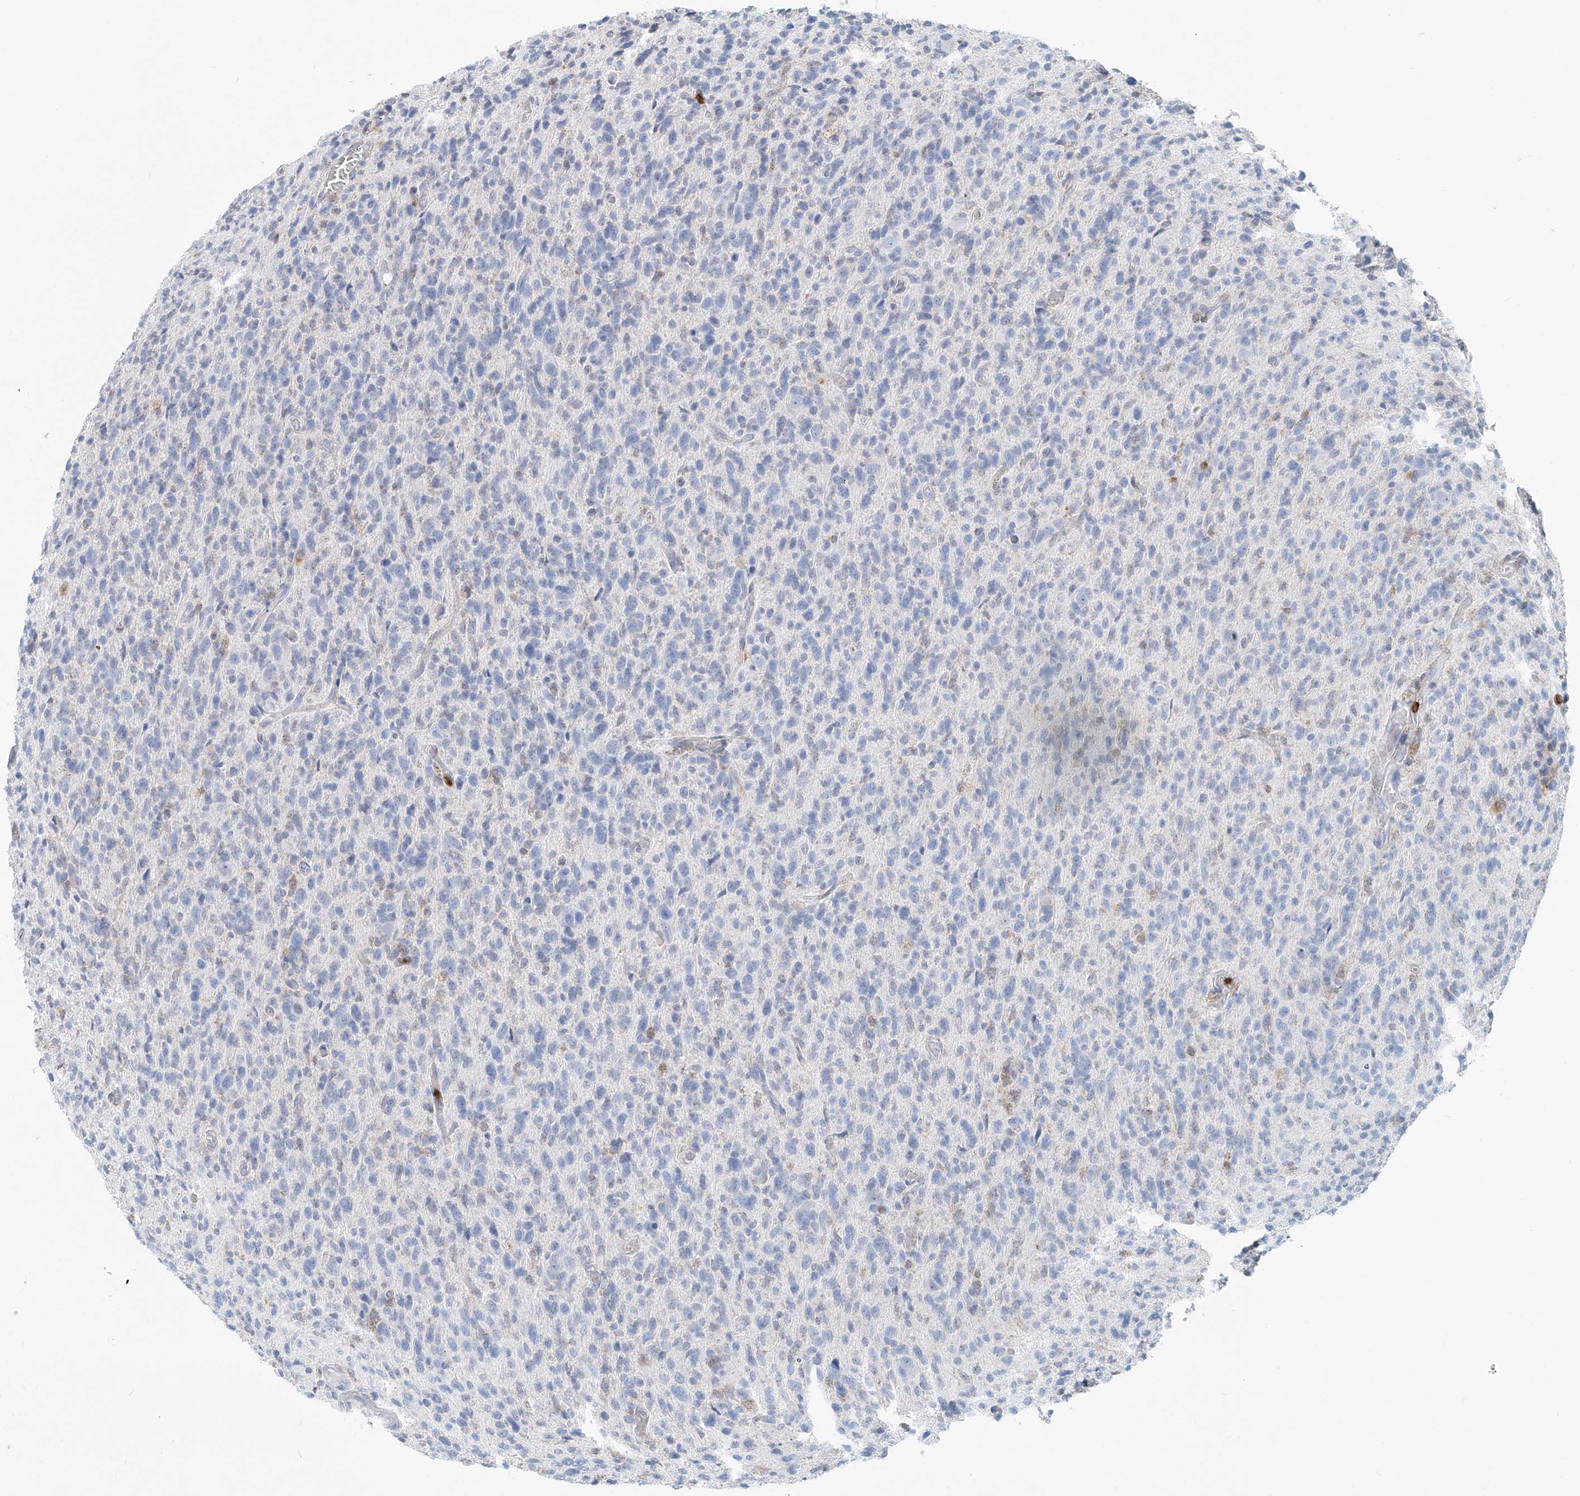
{"staining": {"intensity": "negative", "quantity": "none", "location": "none"}, "tissue": "glioma", "cell_type": "Tumor cells", "image_type": "cancer", "snomed": [{"axis": "morphology", "description": "Glioma, malignant, High grade"}, {"axis": "topography", "description": "Brain"}], "caption": "Malignant glioma (high-grade) was stained to show a protein in brown. There is no significant positivity in tumor cells.", "gene": "PTPRA", "patient": {"sex": "female", "age": 57}}